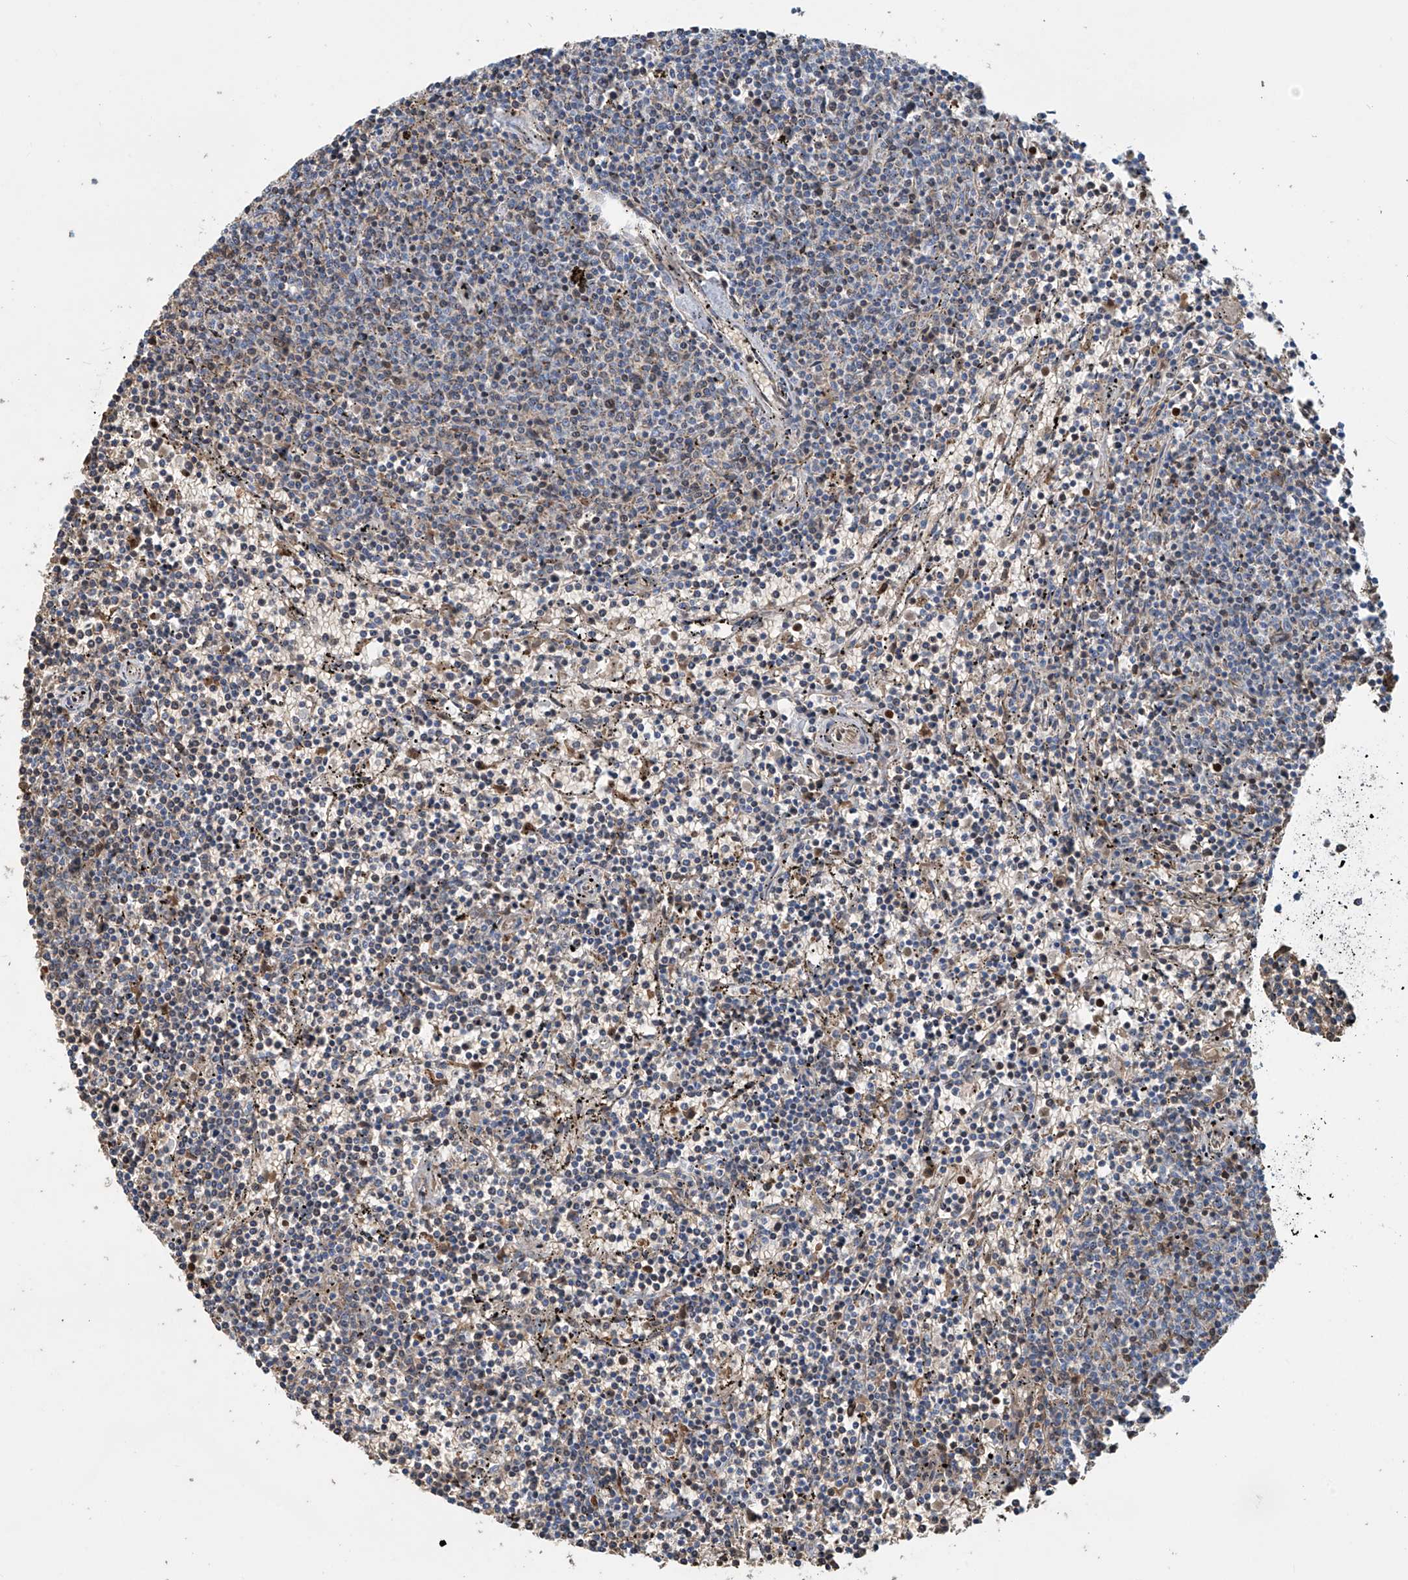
{"staining": {"intensity": "weak", "quantity": "25%-75%", "location": "cytoplasmic/membranous"}, "tissue": "lymphoma", "cell_type": "Tumor cells", "image_type": "cancer", "snomed": [{"axis": "morphology", "description": "Malignant lymphoma, non-Hodgkin's type, Low grade"}, {"axis": "topography", "description": "Spleen"}], "caption": "Immunohistochemistry (IHC) staining of lymphoma, which shows low levels of weak cytoplasmic/membranous expression in approximately 25%-75% of tumor cells indicating weak cytoplasmic/membranous protein positivity. The staining was performed using DAB (brown) for protein detection and nuclei were counterstained in hematoxylin (blue).", "gene": "COMMD1", "patient": {"sex": "female", "age": 50}}